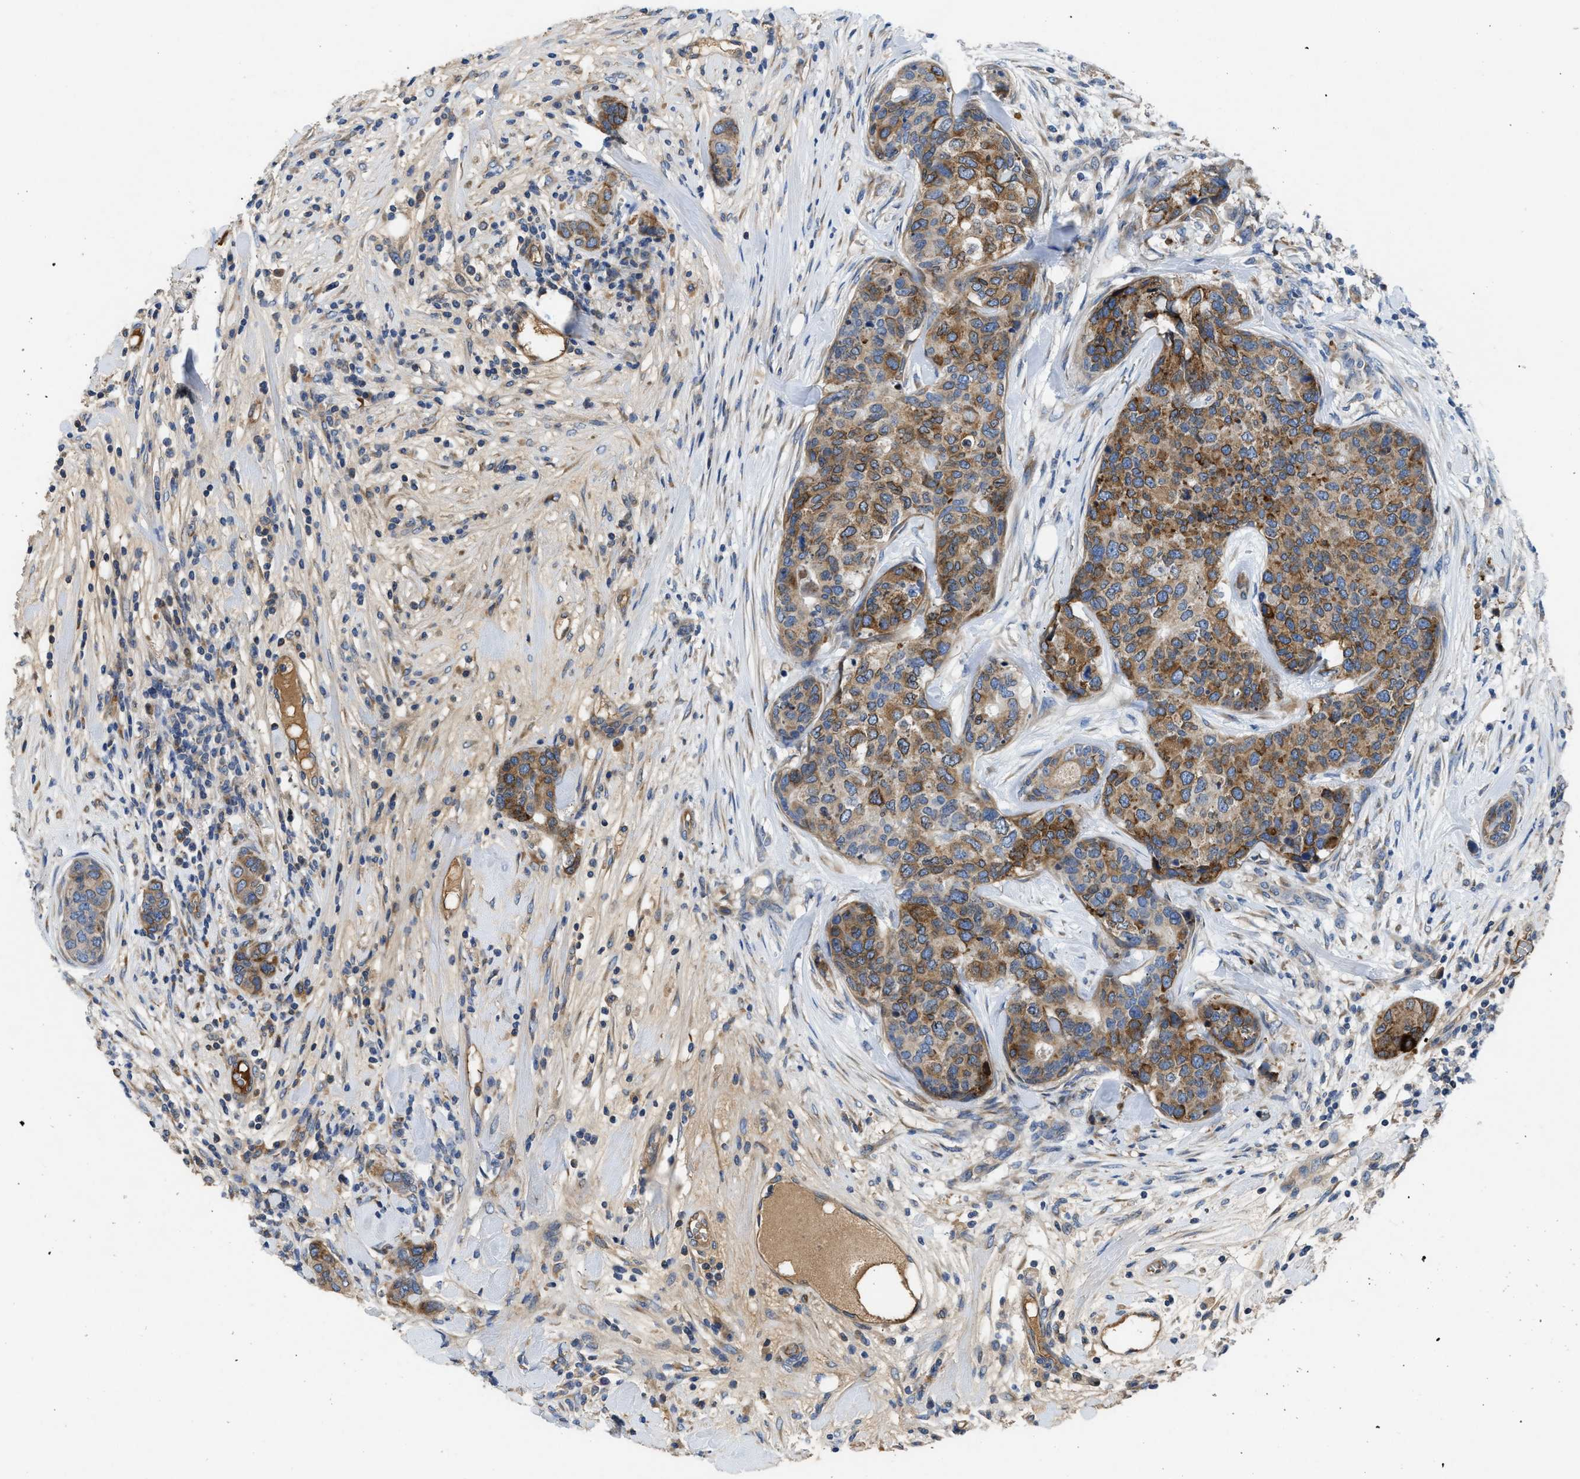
{"staining": {"intensity": "moderate", "quantity": ">75%", "location": "cytoplasmic/membranous"}, "tissue": "breast cancer", "cell_type": "Tumor cells", "image_type": "cancer", "snomed": [{"axis": "morphology", "description": "Lobular carcinoma"}, {"axis": "topography", "description": "Breast"}], "caption": "Moderate cytoplasmic/membranous positivity for a protein is identified in approximately >75% of tumor cells of breast lobular carcinoma using immunohistochemistry.", "gene": "GGCX", "patient": {"sex": "female", "age": 59}}